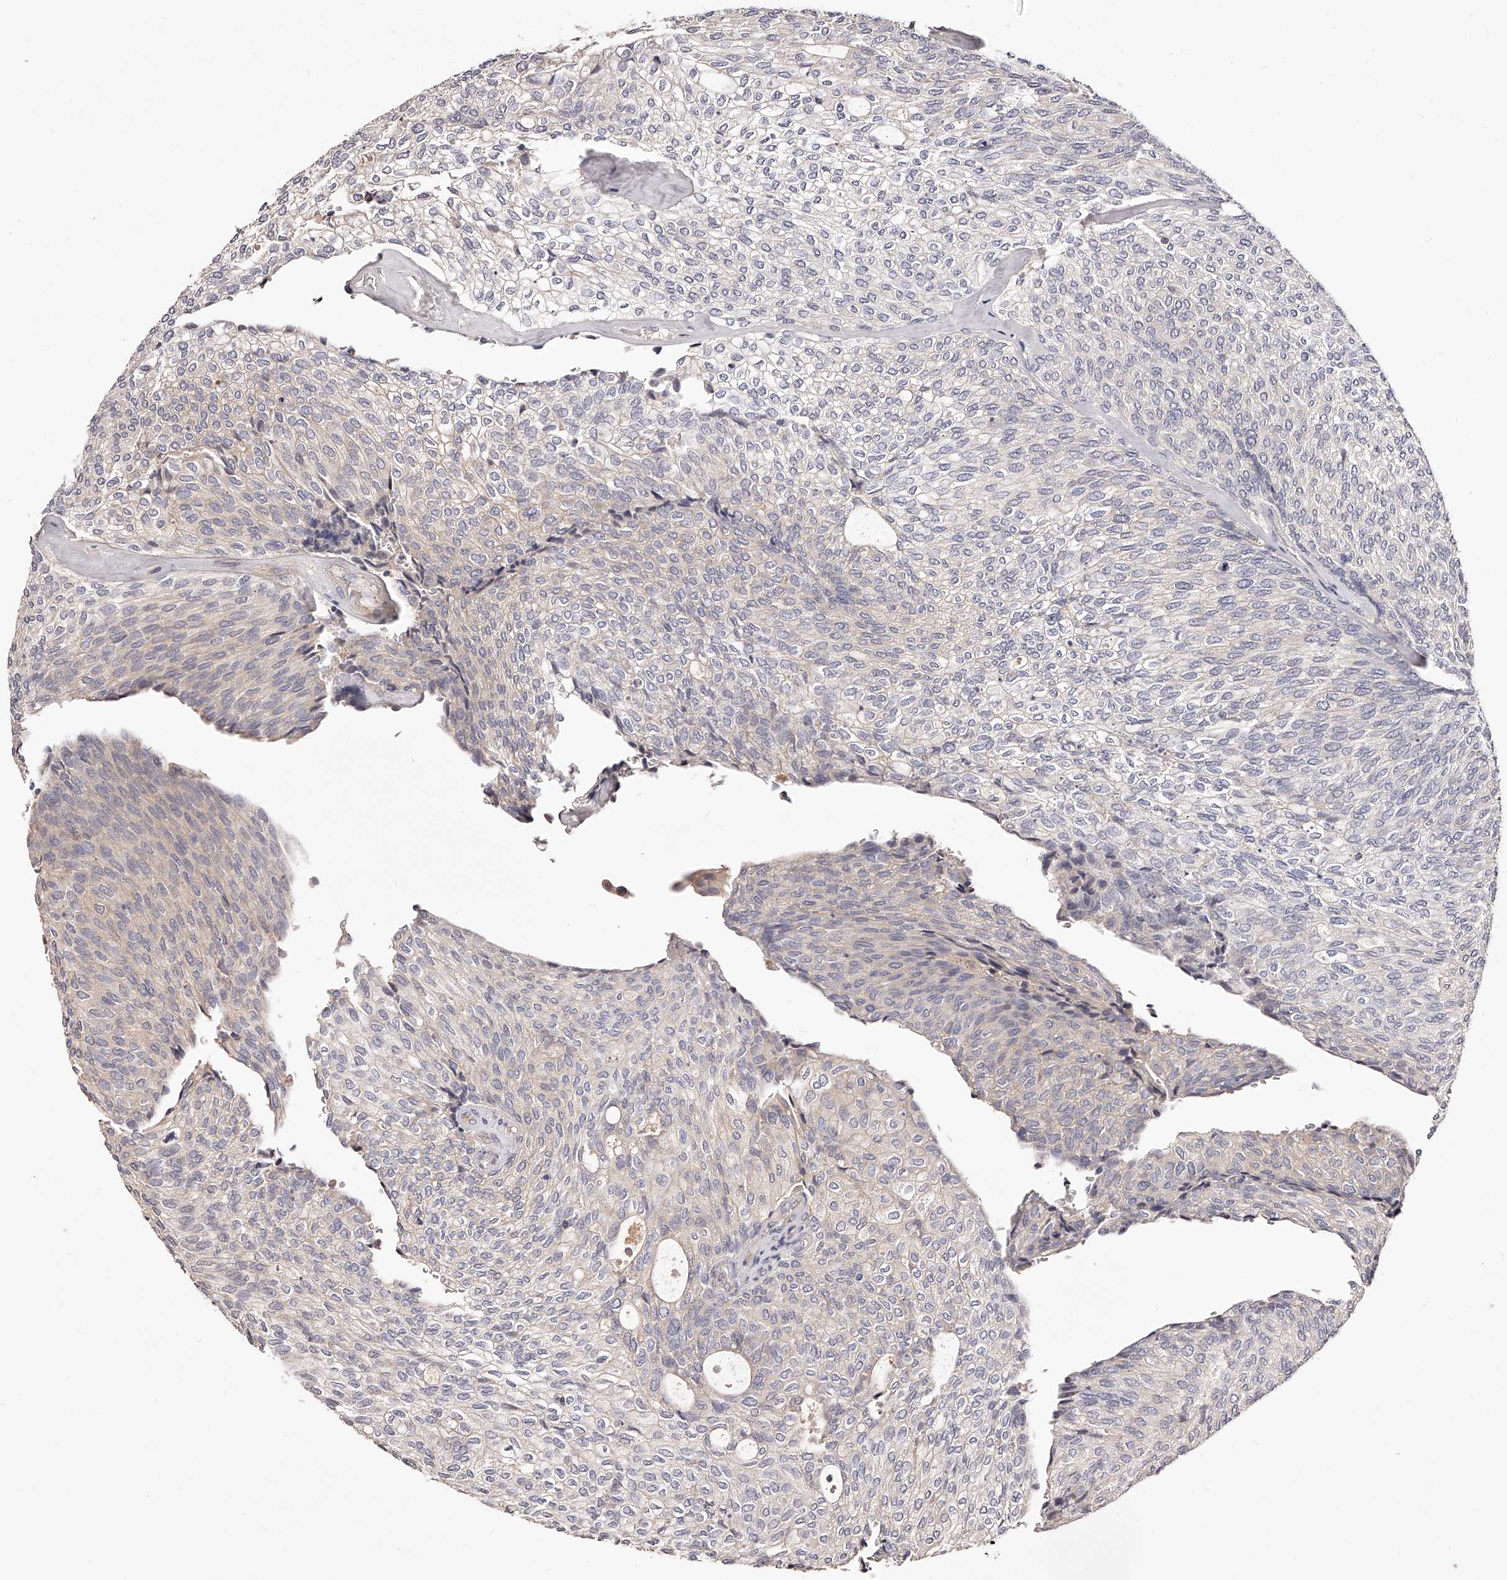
{"staining": {"intensity": "negative", "quantity": "none", "location": "none"}, "tissue": "urothelial cancer", "cell_type": "Tumor cells", "image_type": "cancer", "snomed": [{"axis": "morphology", "description": "Urothelial carcinoma, Low grade"}, {"axis": "topography", "description": "Urinary bladder"}], "caption": "A high-resolution histopathology image shows immunohistochemistry staining of urothelial carcinoma (low-grade), which exhibits no significant positivity in tumor cells.", "gene": "PHACTR1", "patient": {"sex": "female", "age": 79}}